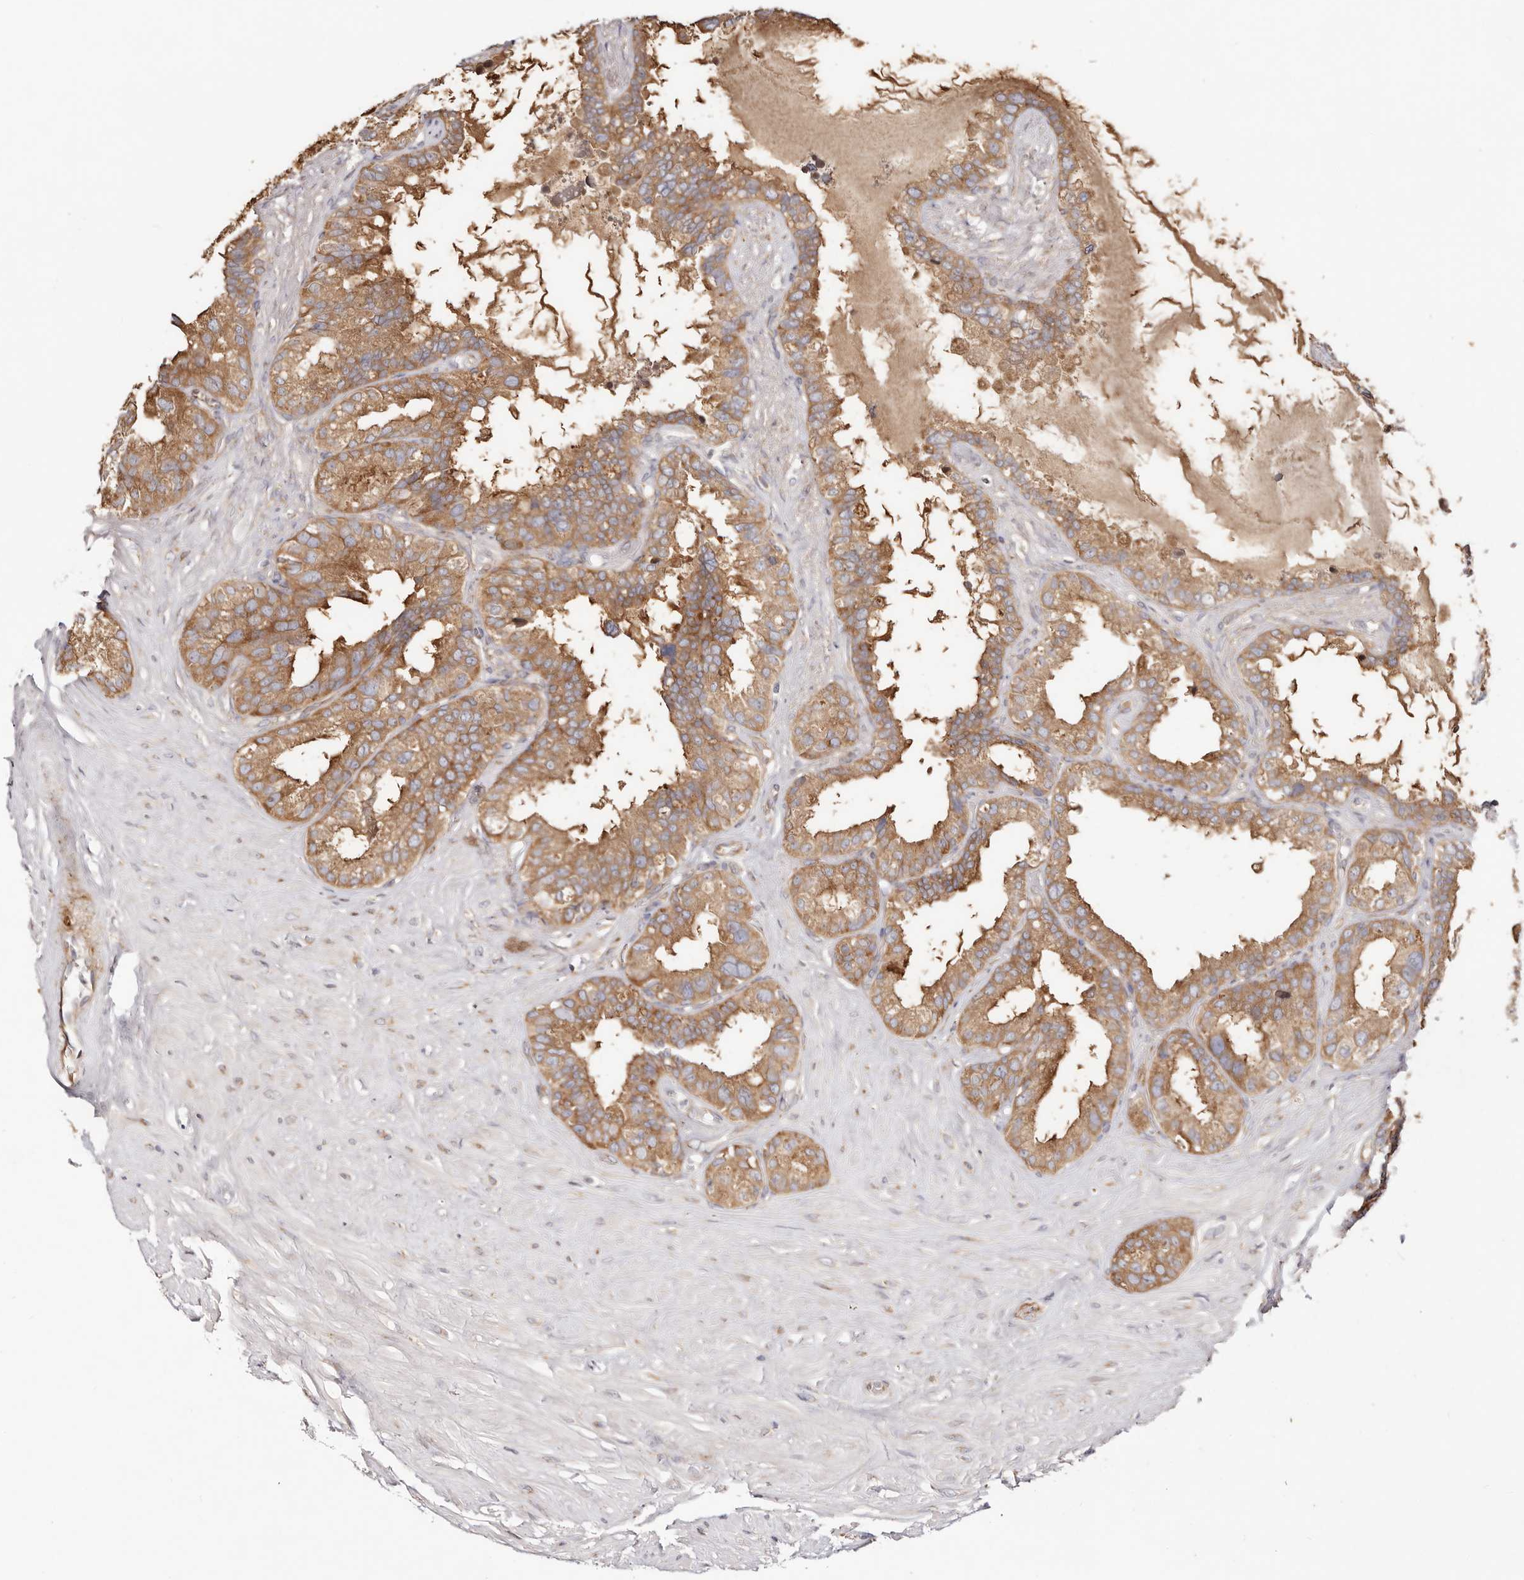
{"staining": {"intensity": "moderate", "quantity": ">75%", "location": "cytoplasmic/membranous"}, "tissue": "seminal vesicle", "cell_type": "Glandular cells", "image_type": "normal", "snomed": [{"axis": "morphology", "description": "Normal tissue, NOS"}, {"axis": "topography", "description": "Seminal veicle"}], "caption": "High-magnification brightfield microscopy of normal seminal vesicle stained with DAB (brown) and counterstained with hematoxylin (blue). glandular cells exhibit moderate cytoplasmic/membranous expression is present in about>75% of cells. (brown staining indicates protein expression, while blue staining denotes nuclei).", "gene": "GNA13", "patient": {"sex": "male", "age": 80}}